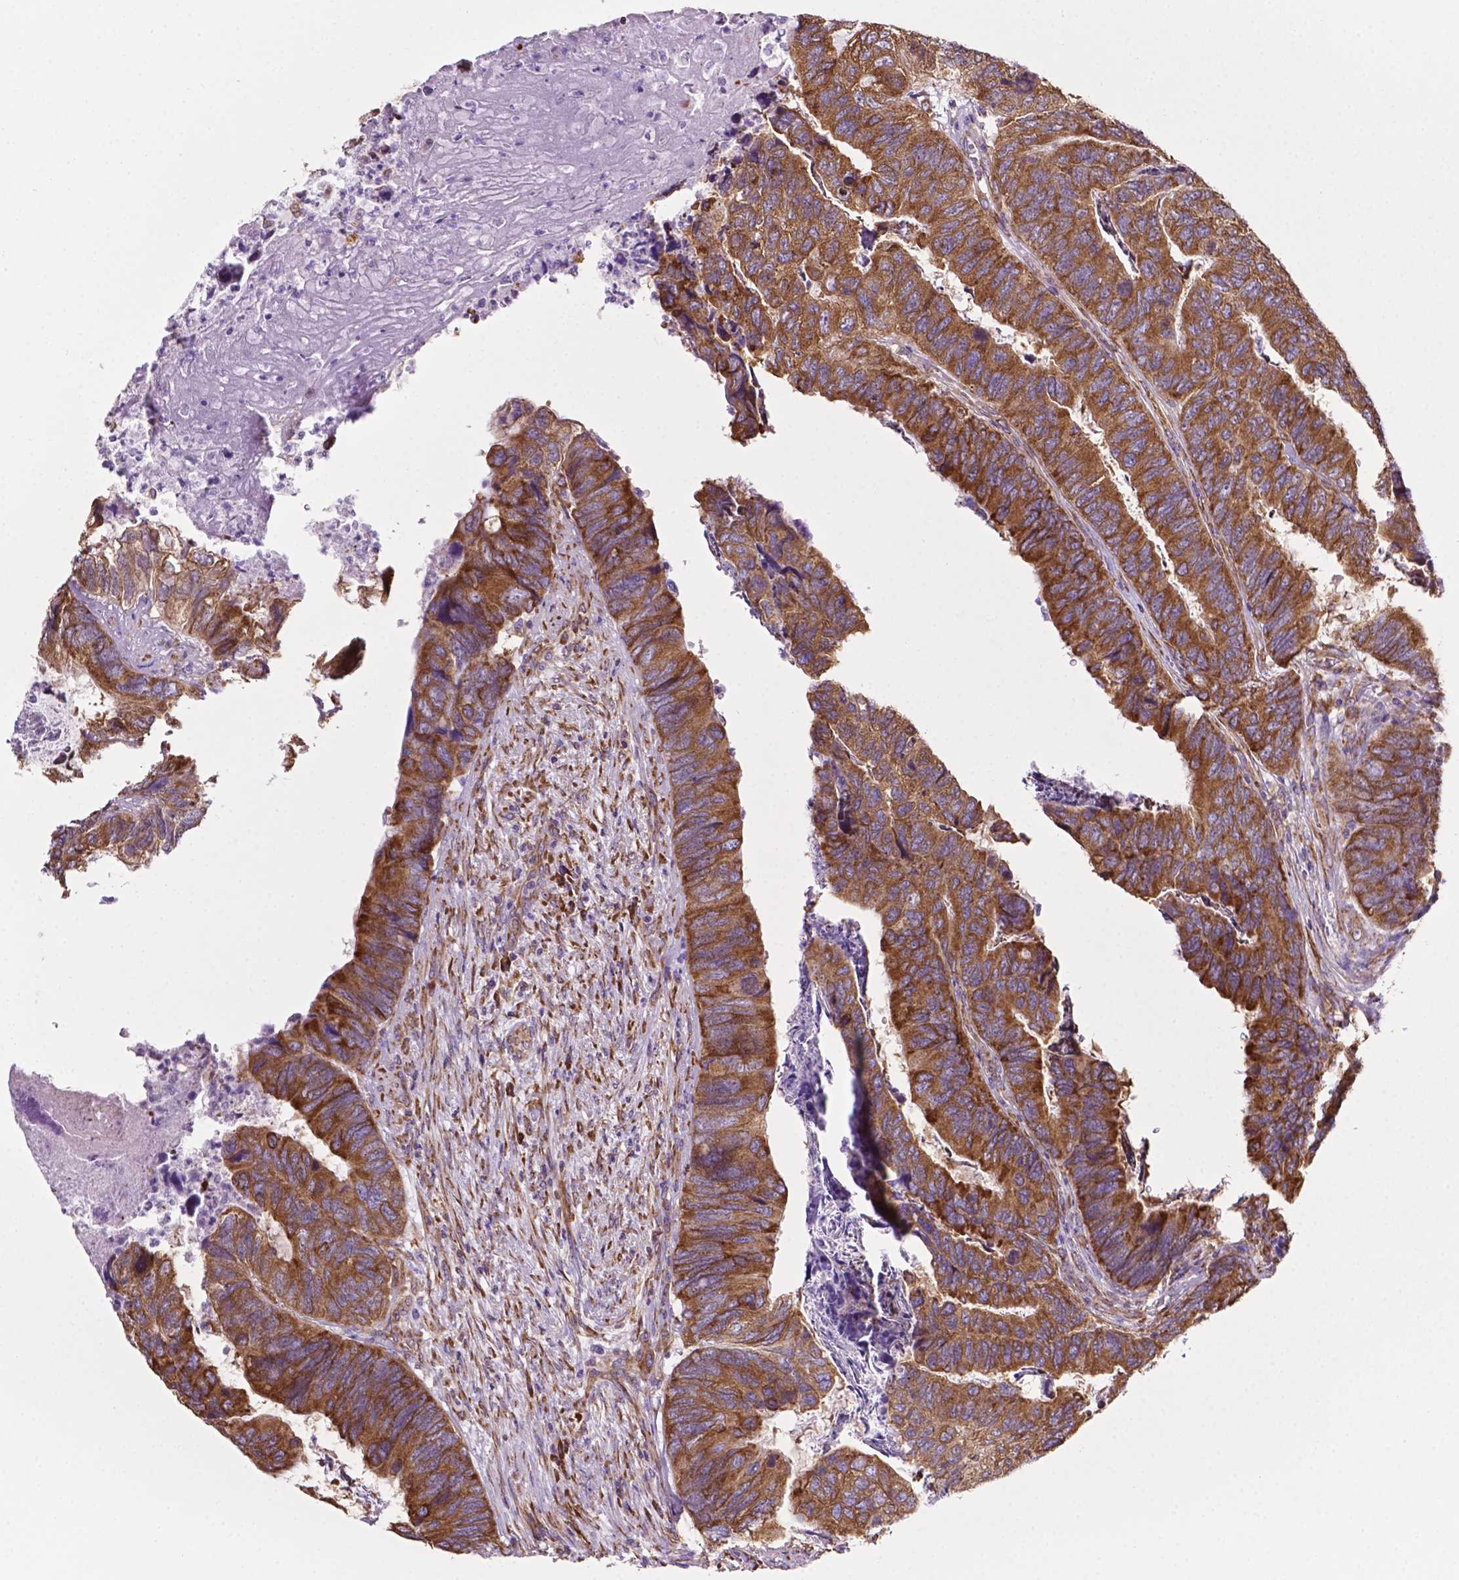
{"staining": {"intensity": "moderate", "quantity": "25%-75%", "location": "cytoplasmic/membranous"}, "tissue": "colorectal cancer", "cell_type": "Tumor cells", "image_type": "cancer", "snomed": [{"axis": "morphology", "description": "Adenocarcinoma, NOS"}, {"axis": "topography", "description": "Colon"}], "caption": "Colorectal cancer (adenocarcinoma) was stained to show a protein in brown. There is medium levels of moderate cytoplasmic/membranous expression in approximately 25%-75% of tumor cells.", "gene": "RPL29", "patient": {"sex": "female", "age": 67}}